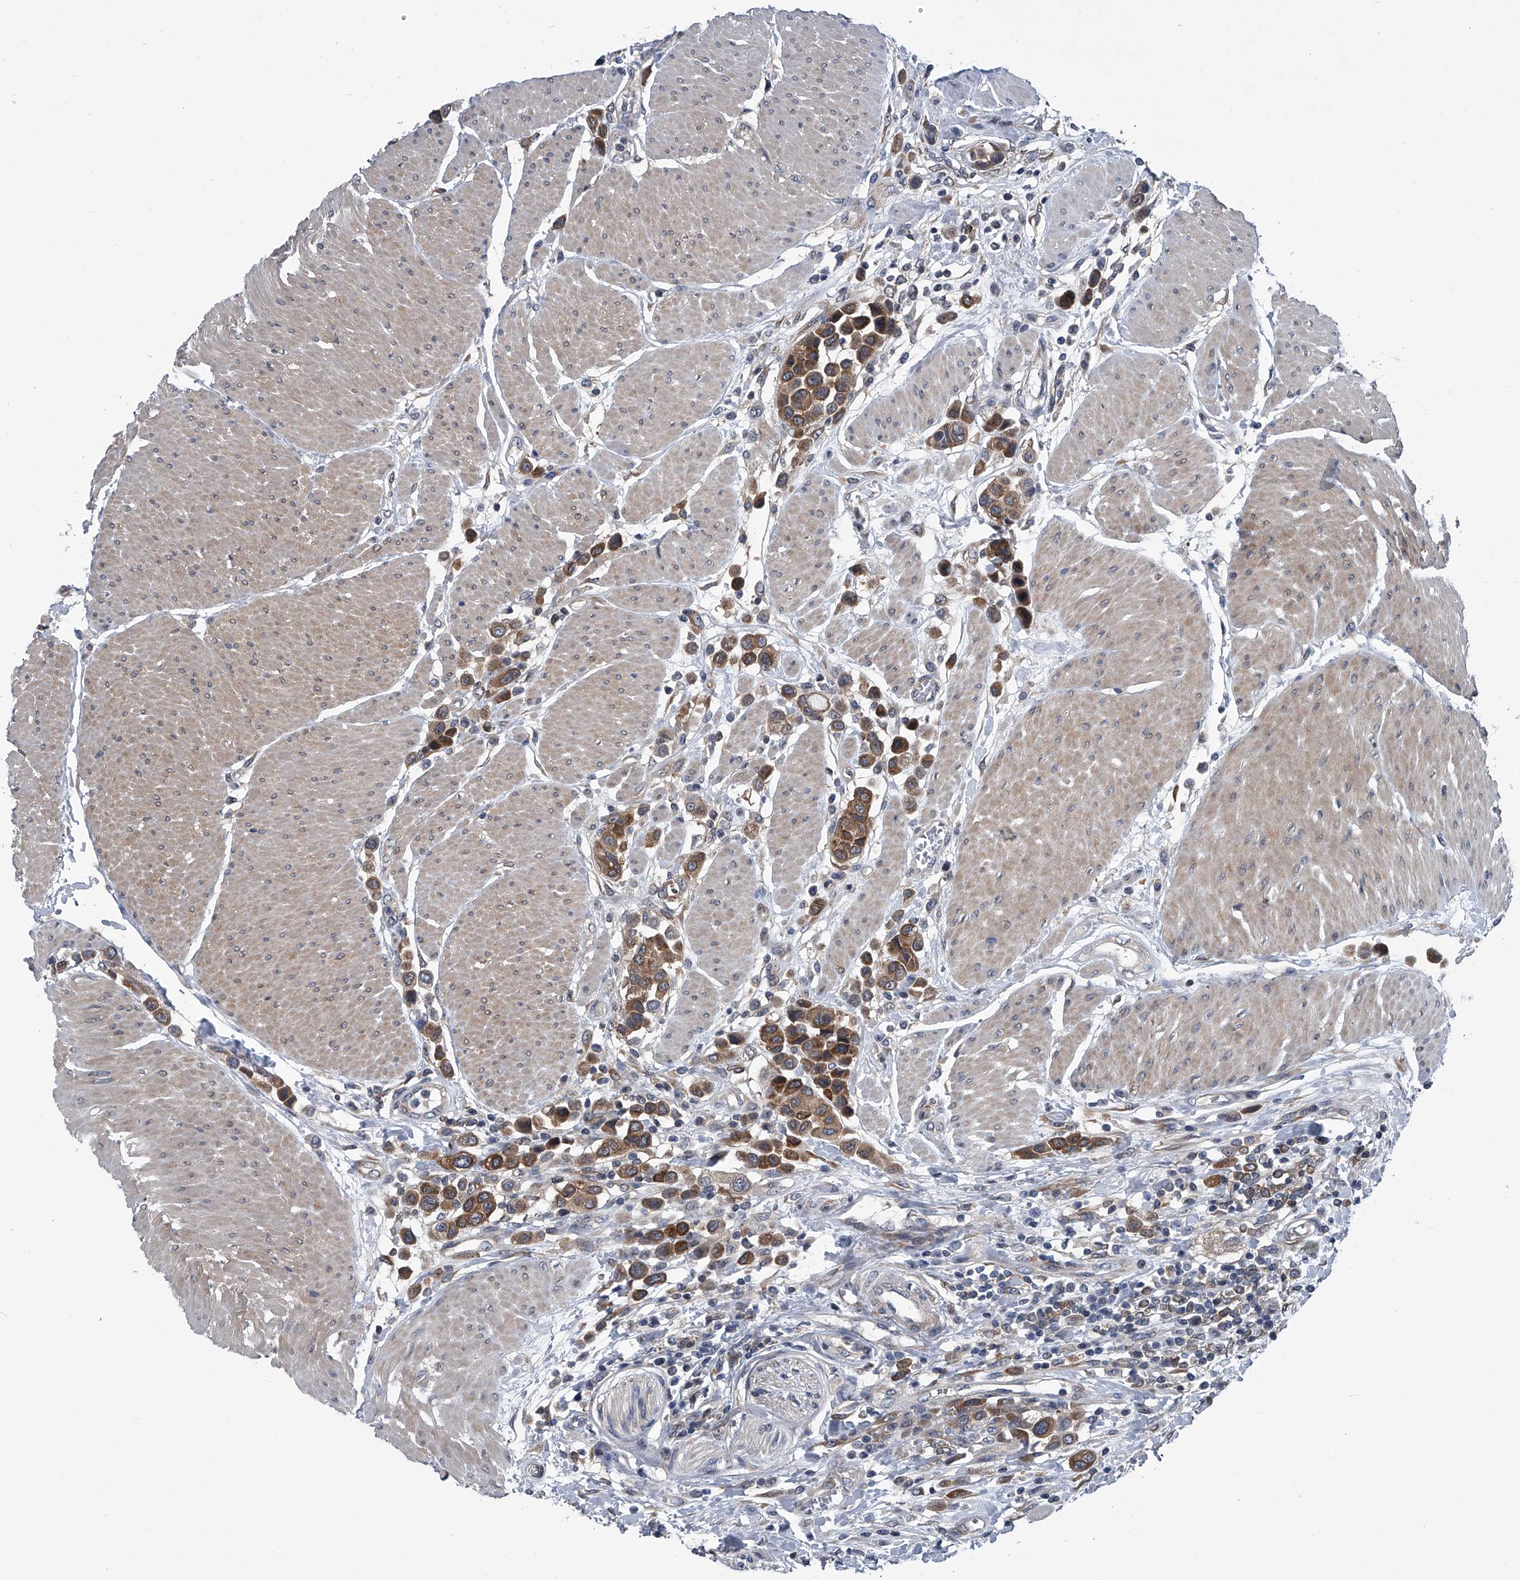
{"staining": {"intensity": "moderate", "quantity": ">75%", "location": "cytoplasmic/membranous"}, "tissue": "urothelial cancer", "cell_type": "Tumor cells", "image_type": "cancer", "snomed": [{"axis": "morphology", "description": "Urothelial carcinoma, High grade"}, {"axis": "topography", "description": "Urinary bladder"}], "caption": "Protein positivity by immunohistochemistry shows moderate cytoplasmic/membranous expression in approximately >75% of tumor cells in urothelial cancer. Immunohistochemistry (ihc) stains the protein of interest in brown and the nuclei are stained blue.", "gene": "PPP2R5D", "patient": {"sex": "male", "age": 50}}